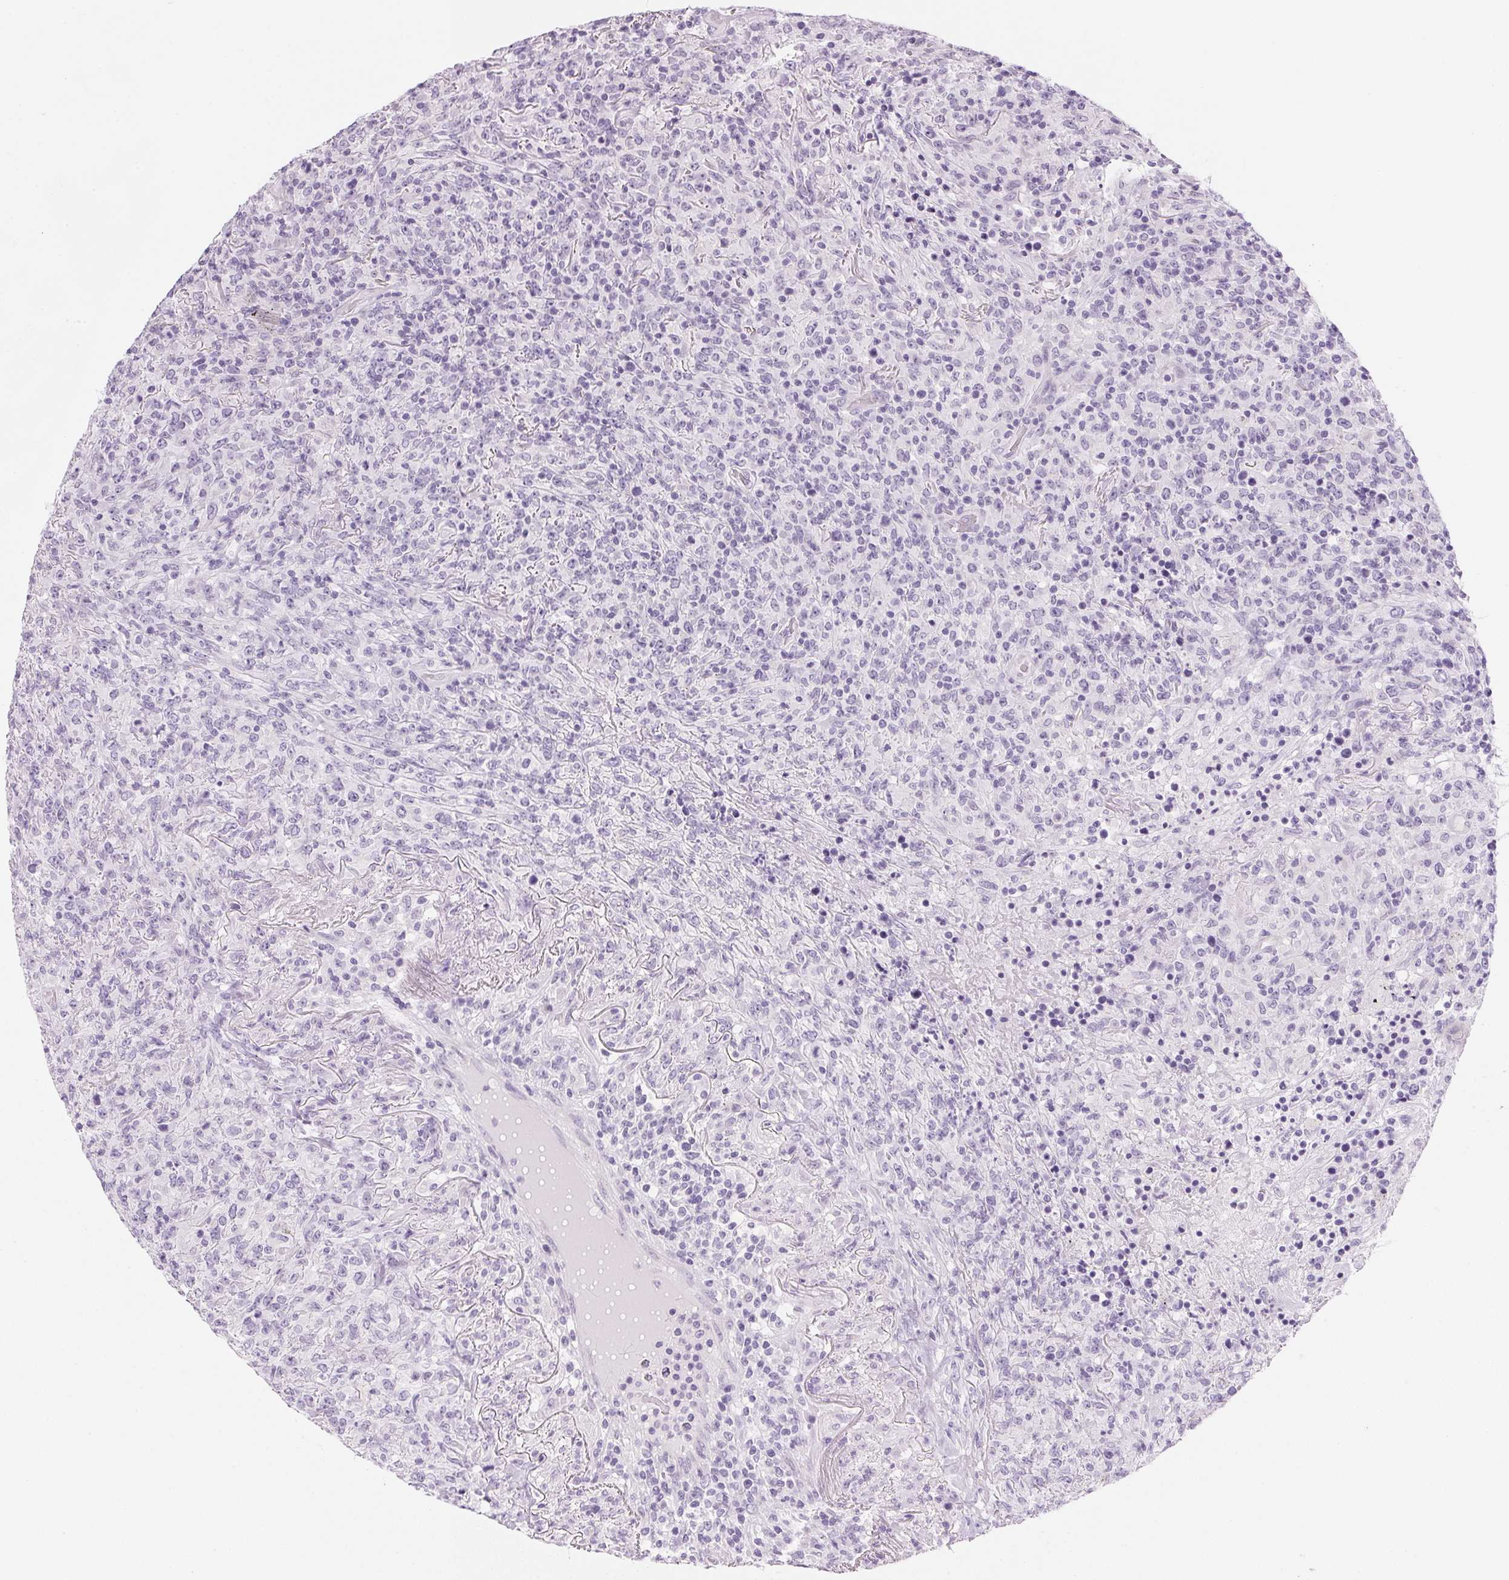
{"staining": {"intensity": "negative", "quantity": "none", "location": "none"}, "tissue": "lymphoma", "cell_type": "Tumor cells", "image_type": "cancer", "snomed": [{"axis": "morphology", "description": "Malignant lymphoma, non-Hodgkin's type, High grade"}, {"axis": "topography", "description": "Lung"}], "caption": "IHC micrograph of lymphoma stained for a protein (brown), which shows no positivity in tumor cells.", "gene": "IGFBP1", "patient": {"sex": "male", "age": 79}}